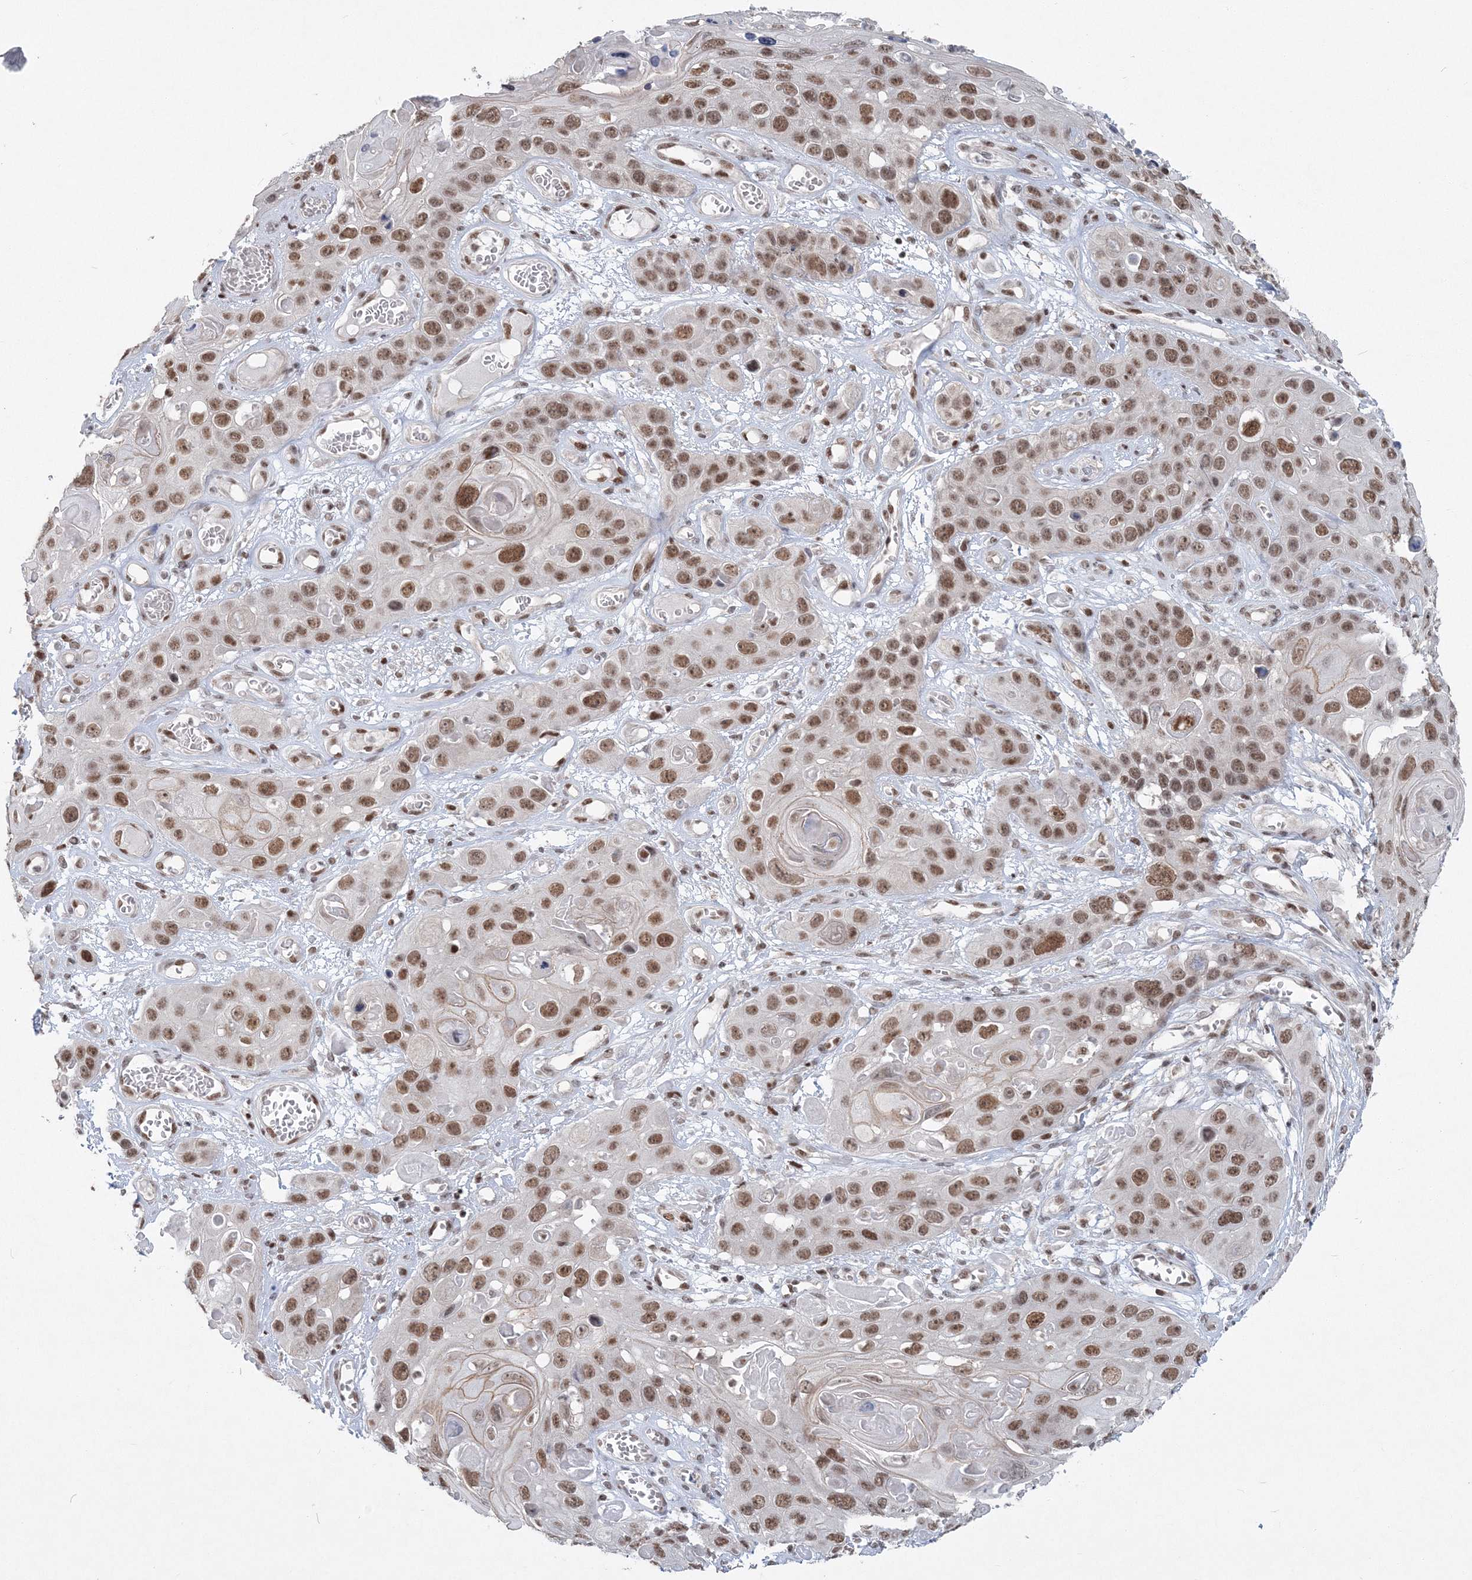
{"staining": {"intensity": "moderate", "quantity": ">75%", "location": "nuclear"}, "tissue": "skin cancer", "cell_type": "Tumor cells", "image_type": "cancer", "snomed": [{"axis": "morphology", "description": "Squamous cell carcinoma, NOS"}, {"axis": "topography", "description": "Skin"}], "caption": "Skin cancer was stained to show a protein in brown. There is medium levels of moderate nuclear expression in about >75% of tumor cells.", "gene": "PDS5A", "patient": {"sex": "male", "age": 55}}